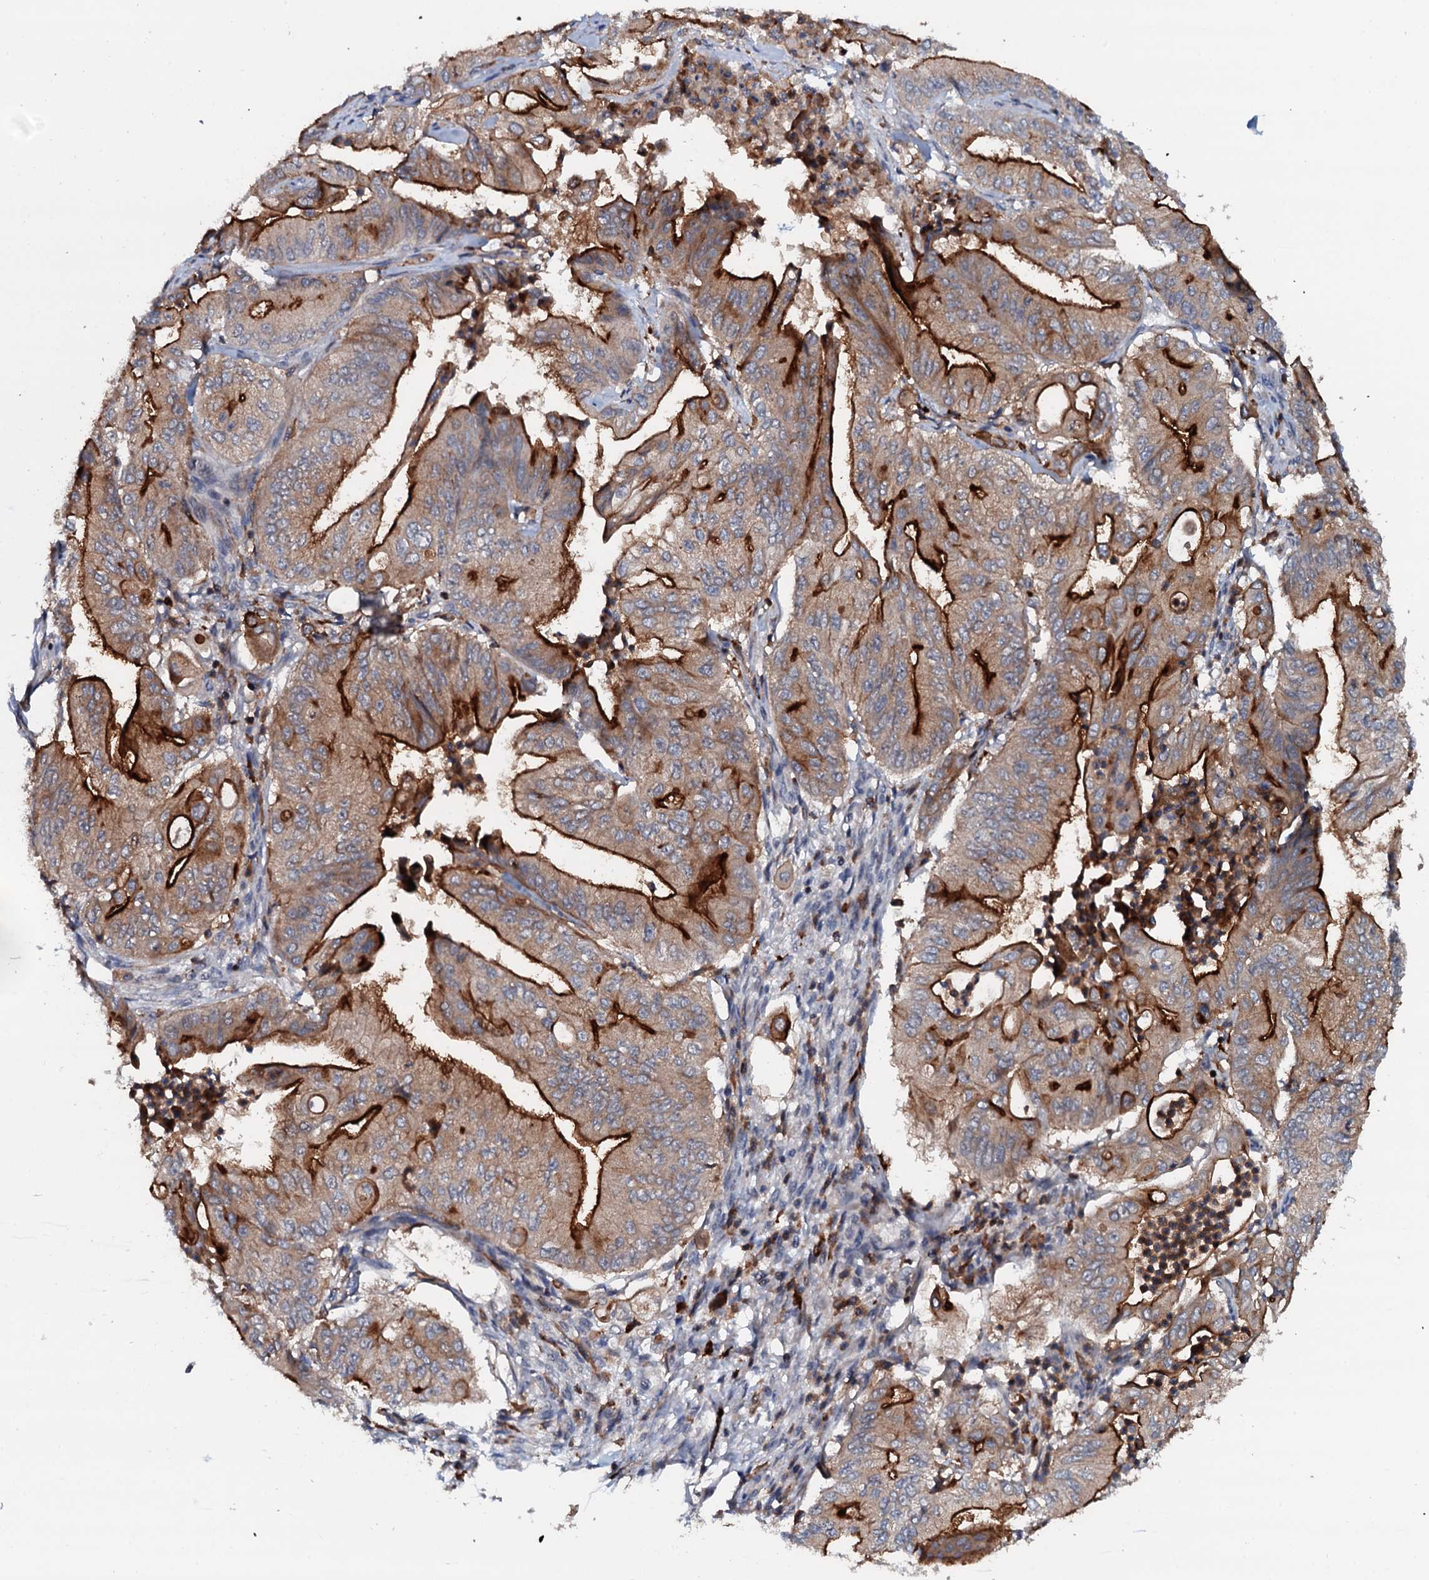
{"staining": {"intensity": "strong", "quantity": "25%-75%", "location": "cytoplasmic/membranous"}, "tissue": "pancreatic cancer", "cell_type": "Tumor cells", "image_type": "cancer", "snomed": [{"axis": "morphology", "description": "Adenocarcinoma, NOS"}, {"axis": "topography", "description": "Pancreas"}], "caption": "Immunohistochemical staining of human adenocarcinoma (pancreatic) demonstrates high levels of strong cytoplasmic/membranous expression in about 25%-75% of tumor cells. (brown staining indicates protein expression, while blue staining denotes nuclei).", "gene": "VAMP8", "patient": {"sex": "female", "age": 77}}